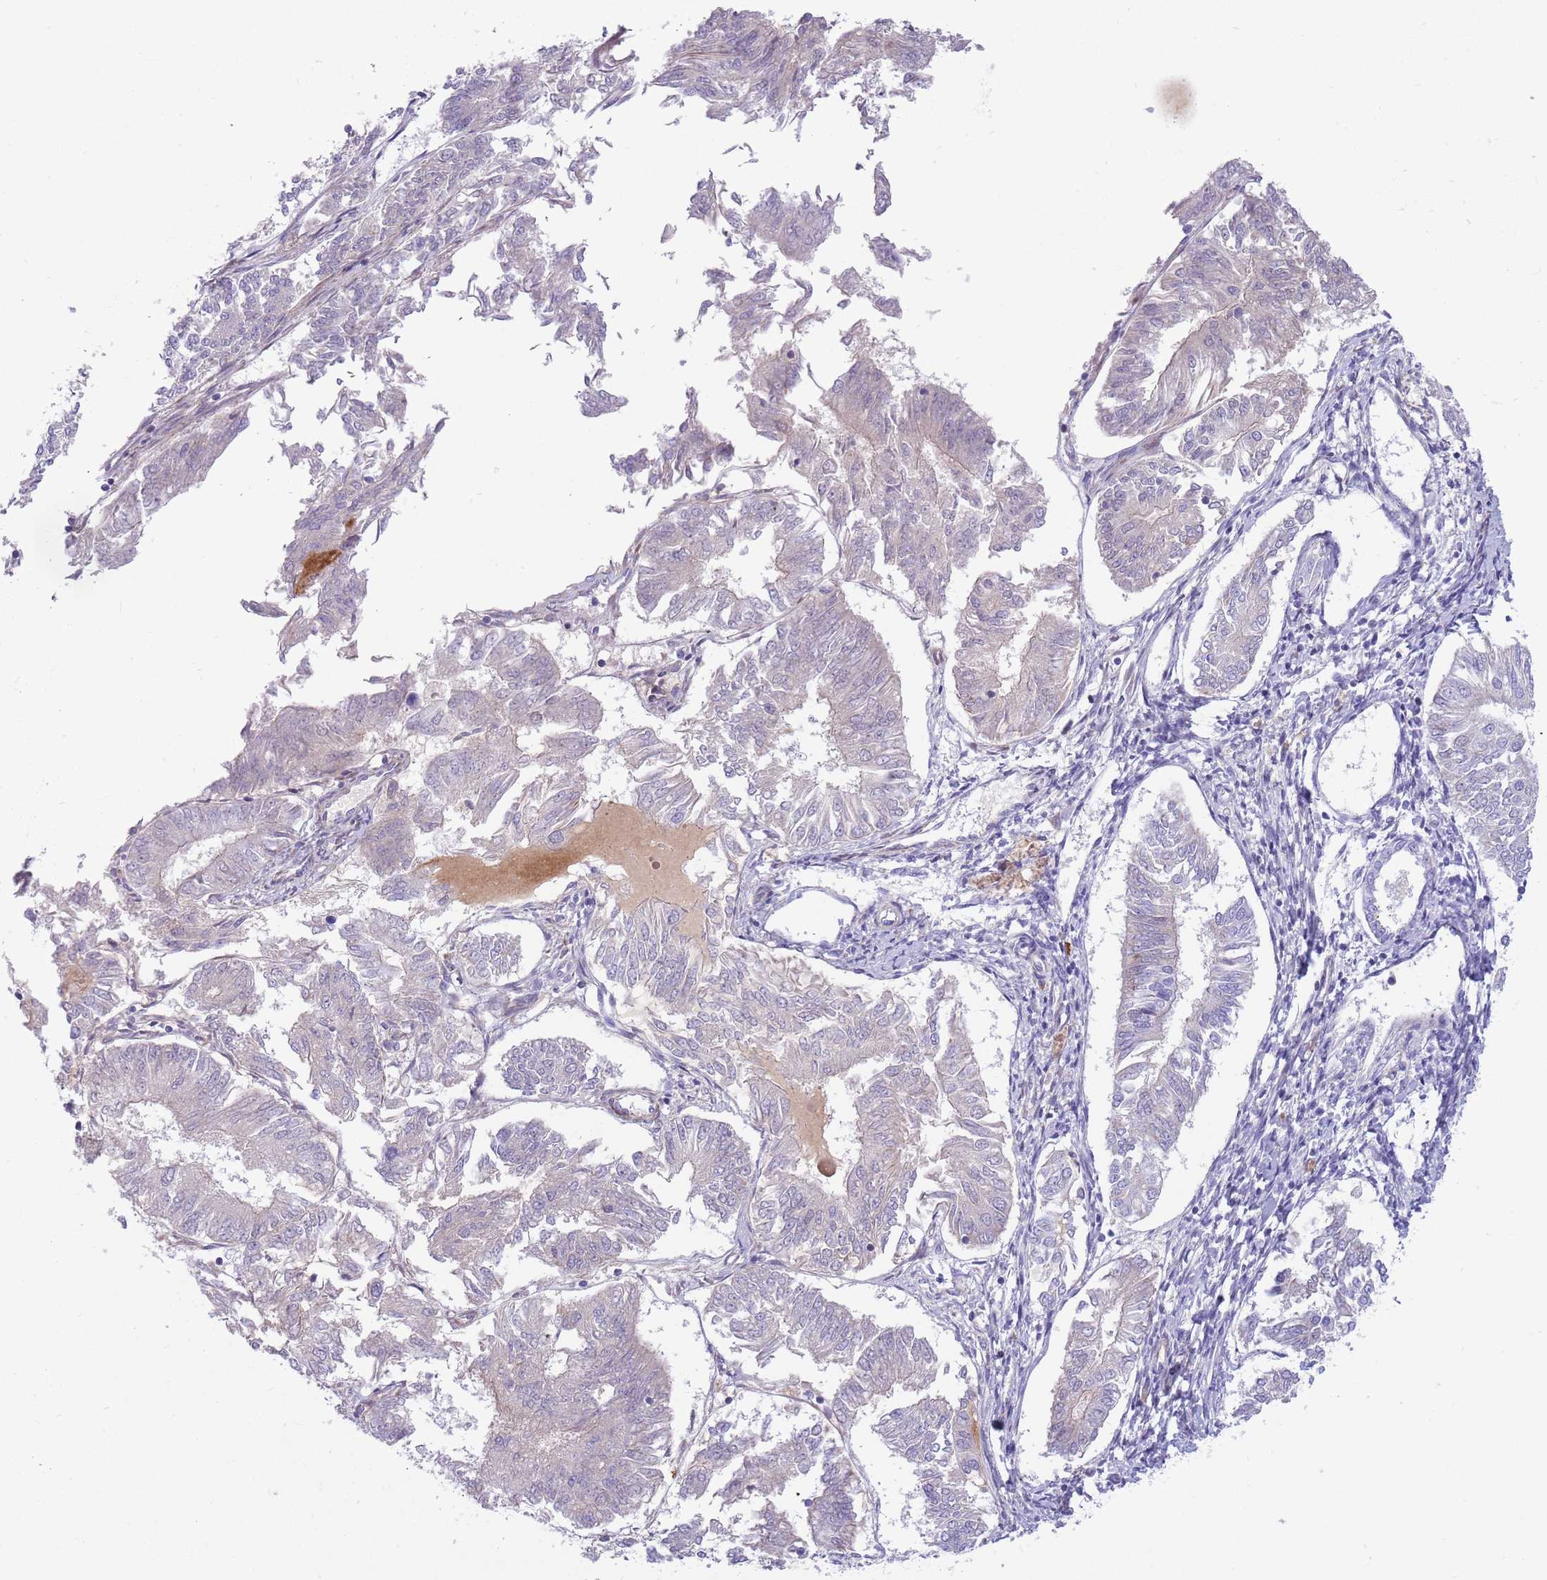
{"staining": {"intensity": "negative", "quantity": "none", "location": "none"}, "tissue": "endometrial cancer", "cell_type": "Tumor cells", "image_type": "cancer", "snomed": [{"axis": "morphology", "description": "Adenocarcinoma, NOS"}, {"axis": "topography", "description": "Endometrium"}], "caption": "Immunohistochemistry (IHC) photomicrograph of endometrial cancer (adenocarcinoma) stained for a protein (brown), which demonstrates no expression in tumor cells.", "gene": "LEPROTL1", "patient": {"sex": "female", "age": 58}}